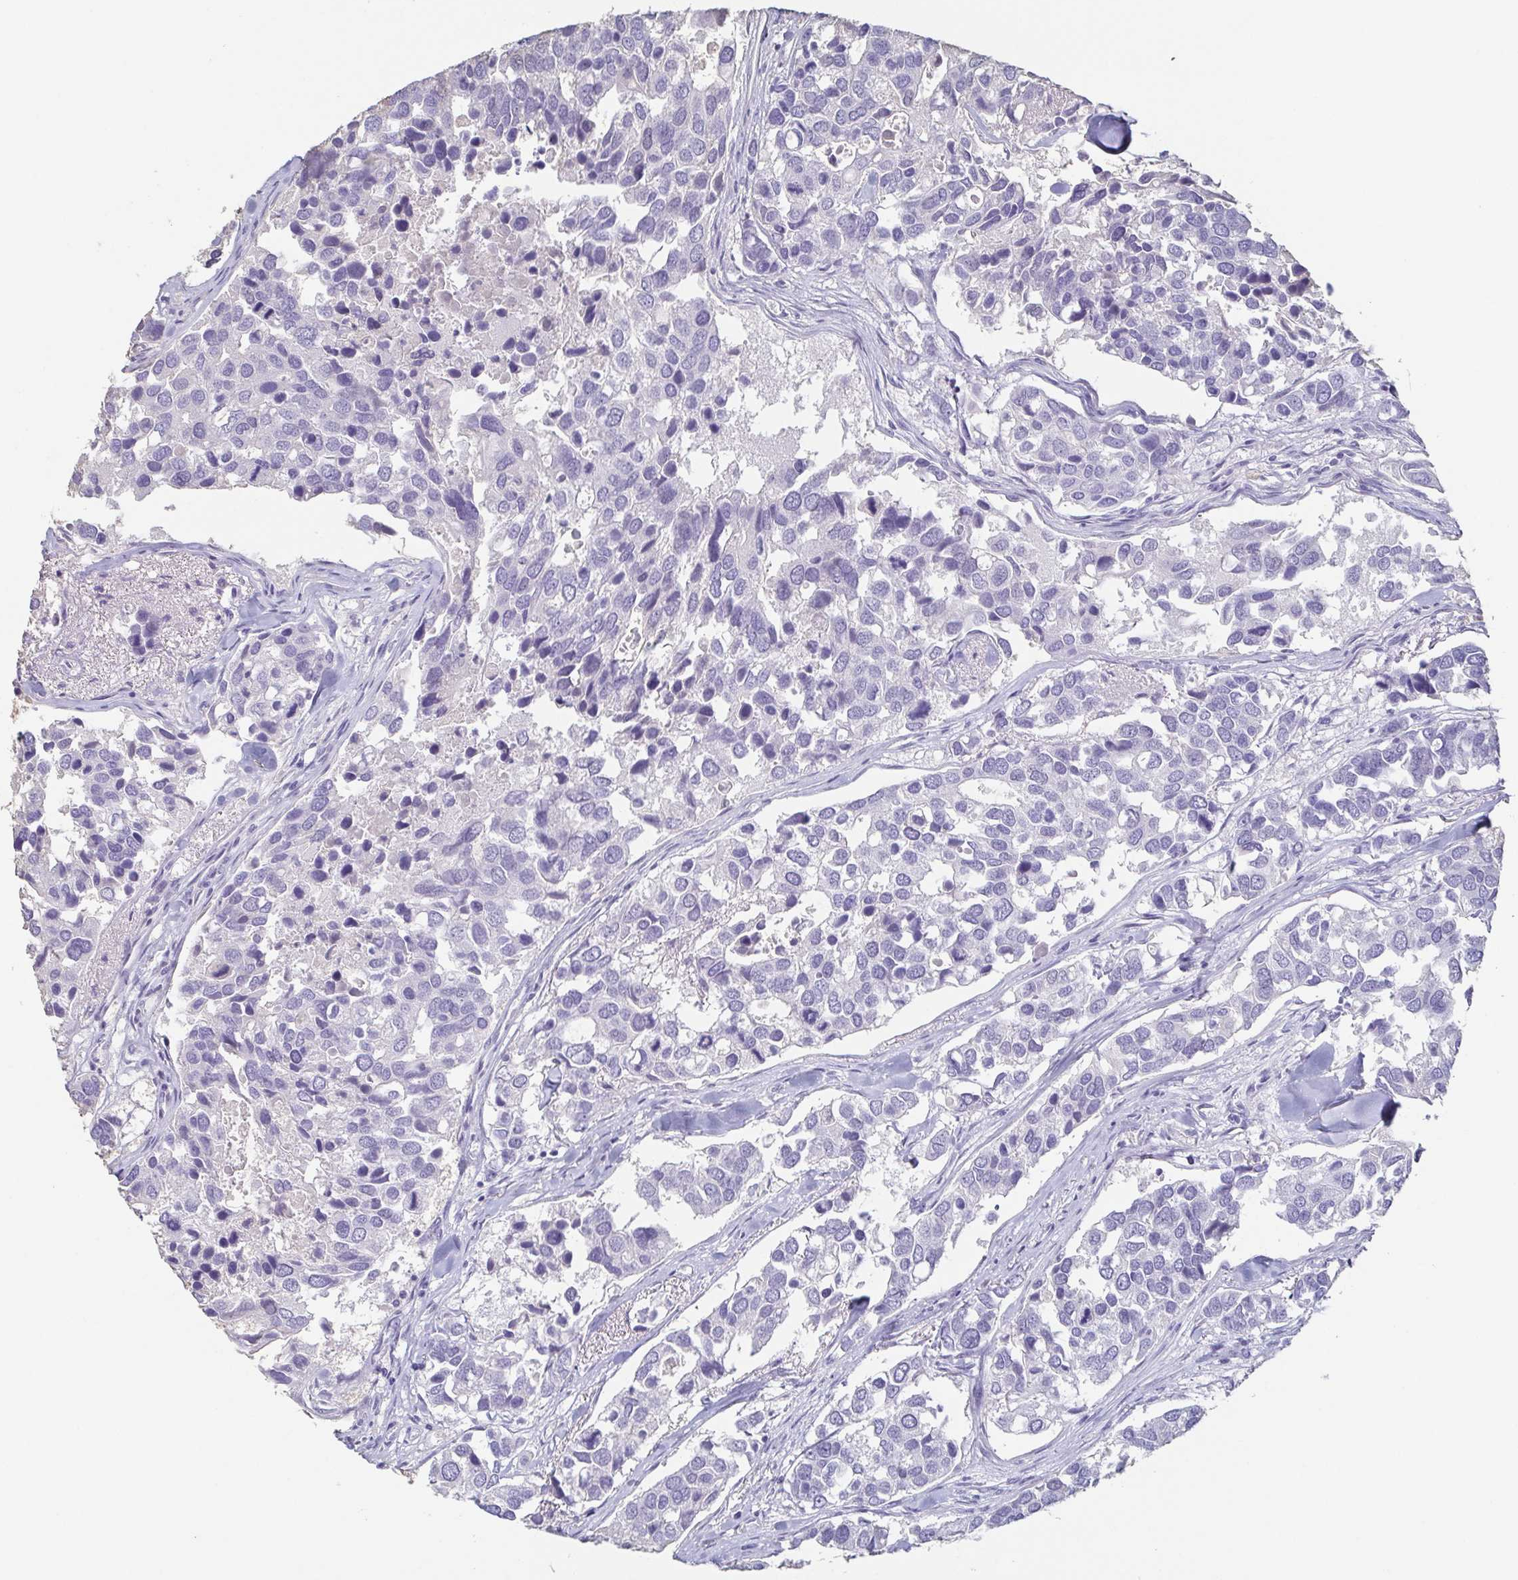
{"staining": {"intensity": "negative", "quantity": "none", "location": "none"}, "tissue": "breast cancer", "cell_type": "Tumor cells", "image_type": "cancer", "snomed": [{"axis": "morphology", "description": "Duct carcinoma"}, {"axis": "topography", "description": "Breast"}], "caption": "Immunohistochemistry (IHC) of invasive ductal carcinoma (breast) demonstrates no positivity in tumor cells.", "gene": "BPIFA2", "patient": {"sex": "female", "age": 83}}